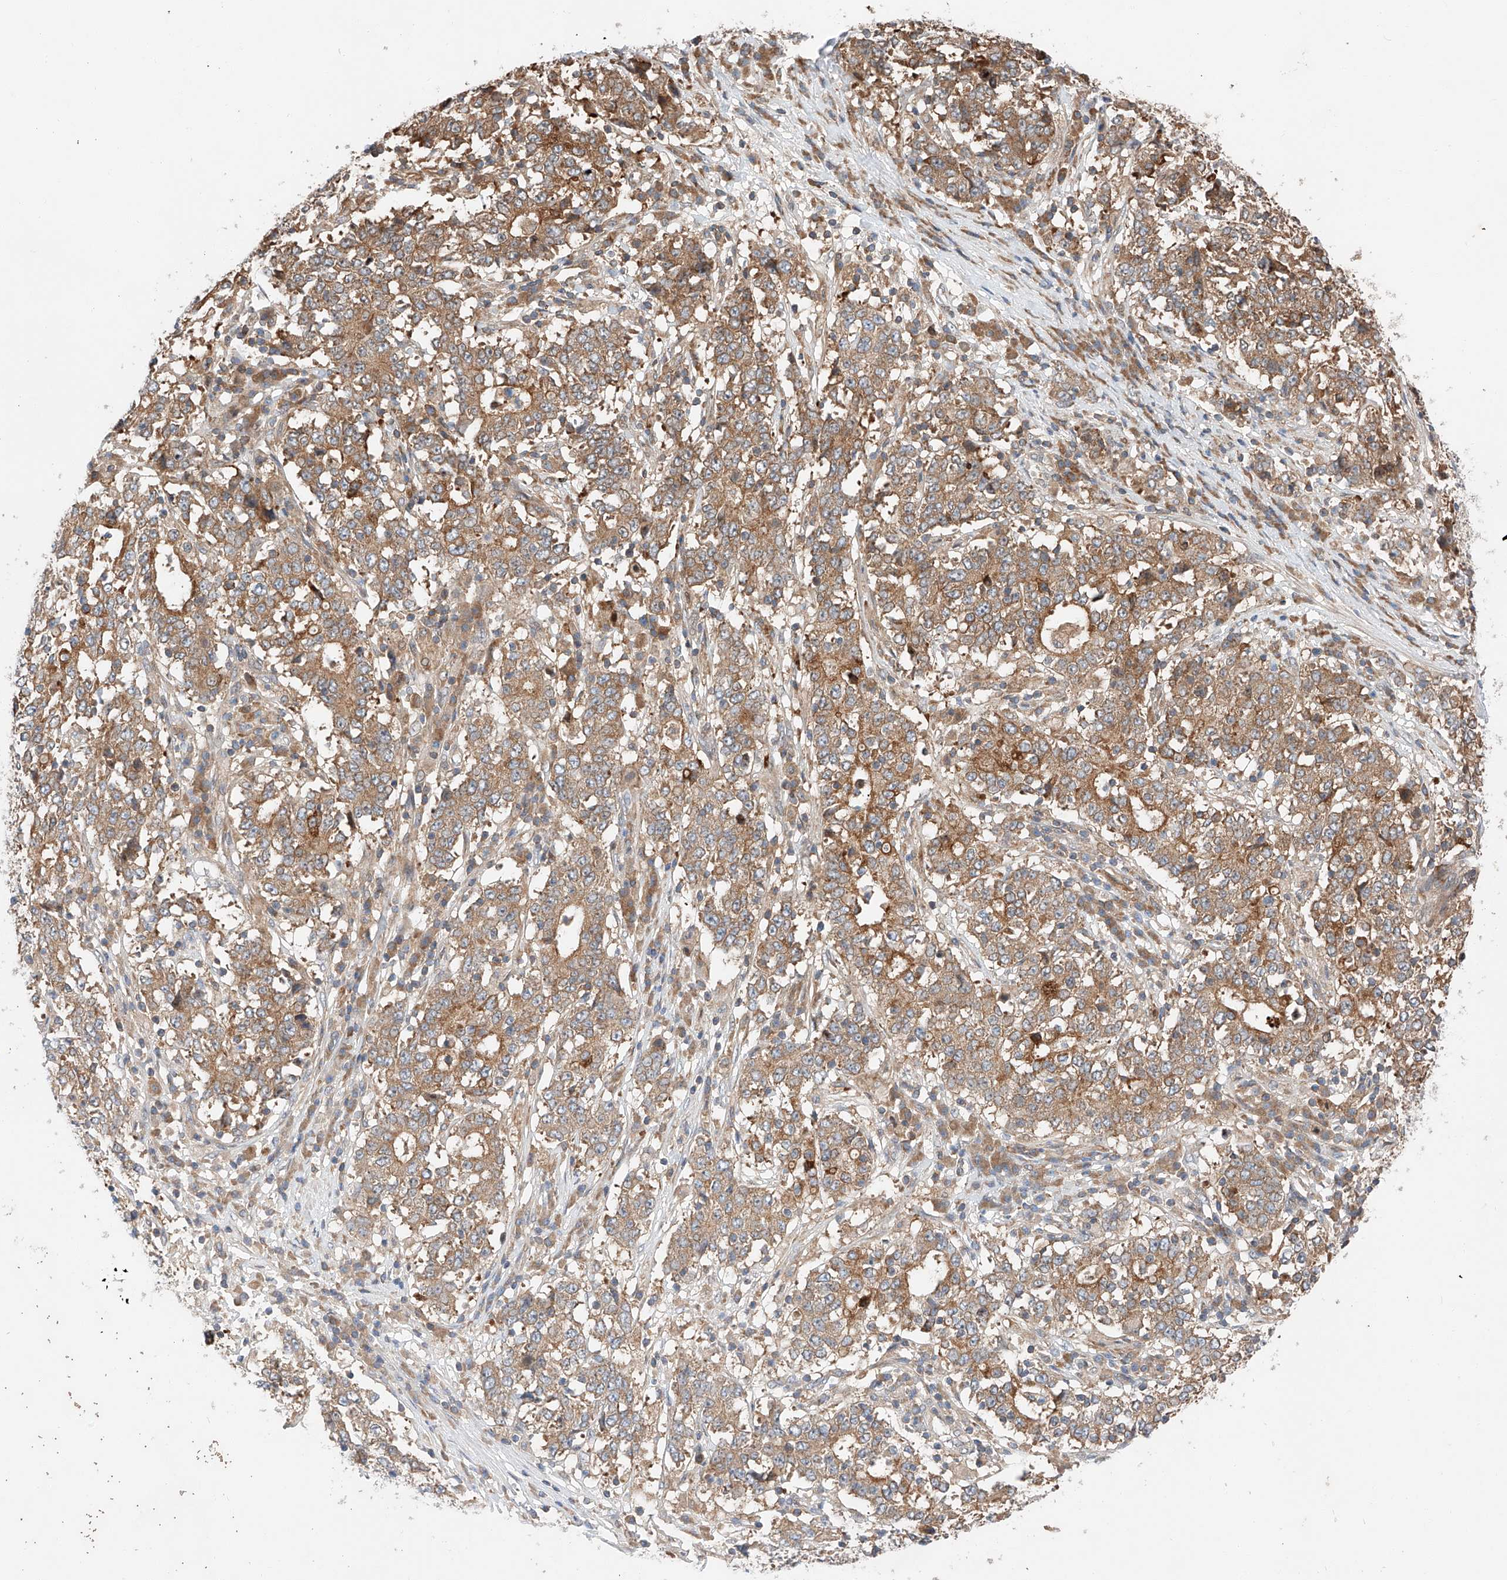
{"staining": {"intensity": "moderate", "quantity": ">75%", "location": "cytoplasmic/membranous"}, "tissue": "stomach cancer", "cell_type": "Tumor cells", "image_type": "cancer", "snomed": [{"axis": "morphology", "description": "Adenocarcinoma, NOS"}, {"axis": "topography", "description": "Stomach"}], "caption": "This micrograph displays immunohistochemistry (IHC) staining of adenocarcinoma (stomach), with medium moderate cytoplasmic/membranous expression in about >75% of tumor cells.", "gene": "RUSC1", "patient": {"sex": "male", "age": 59}}